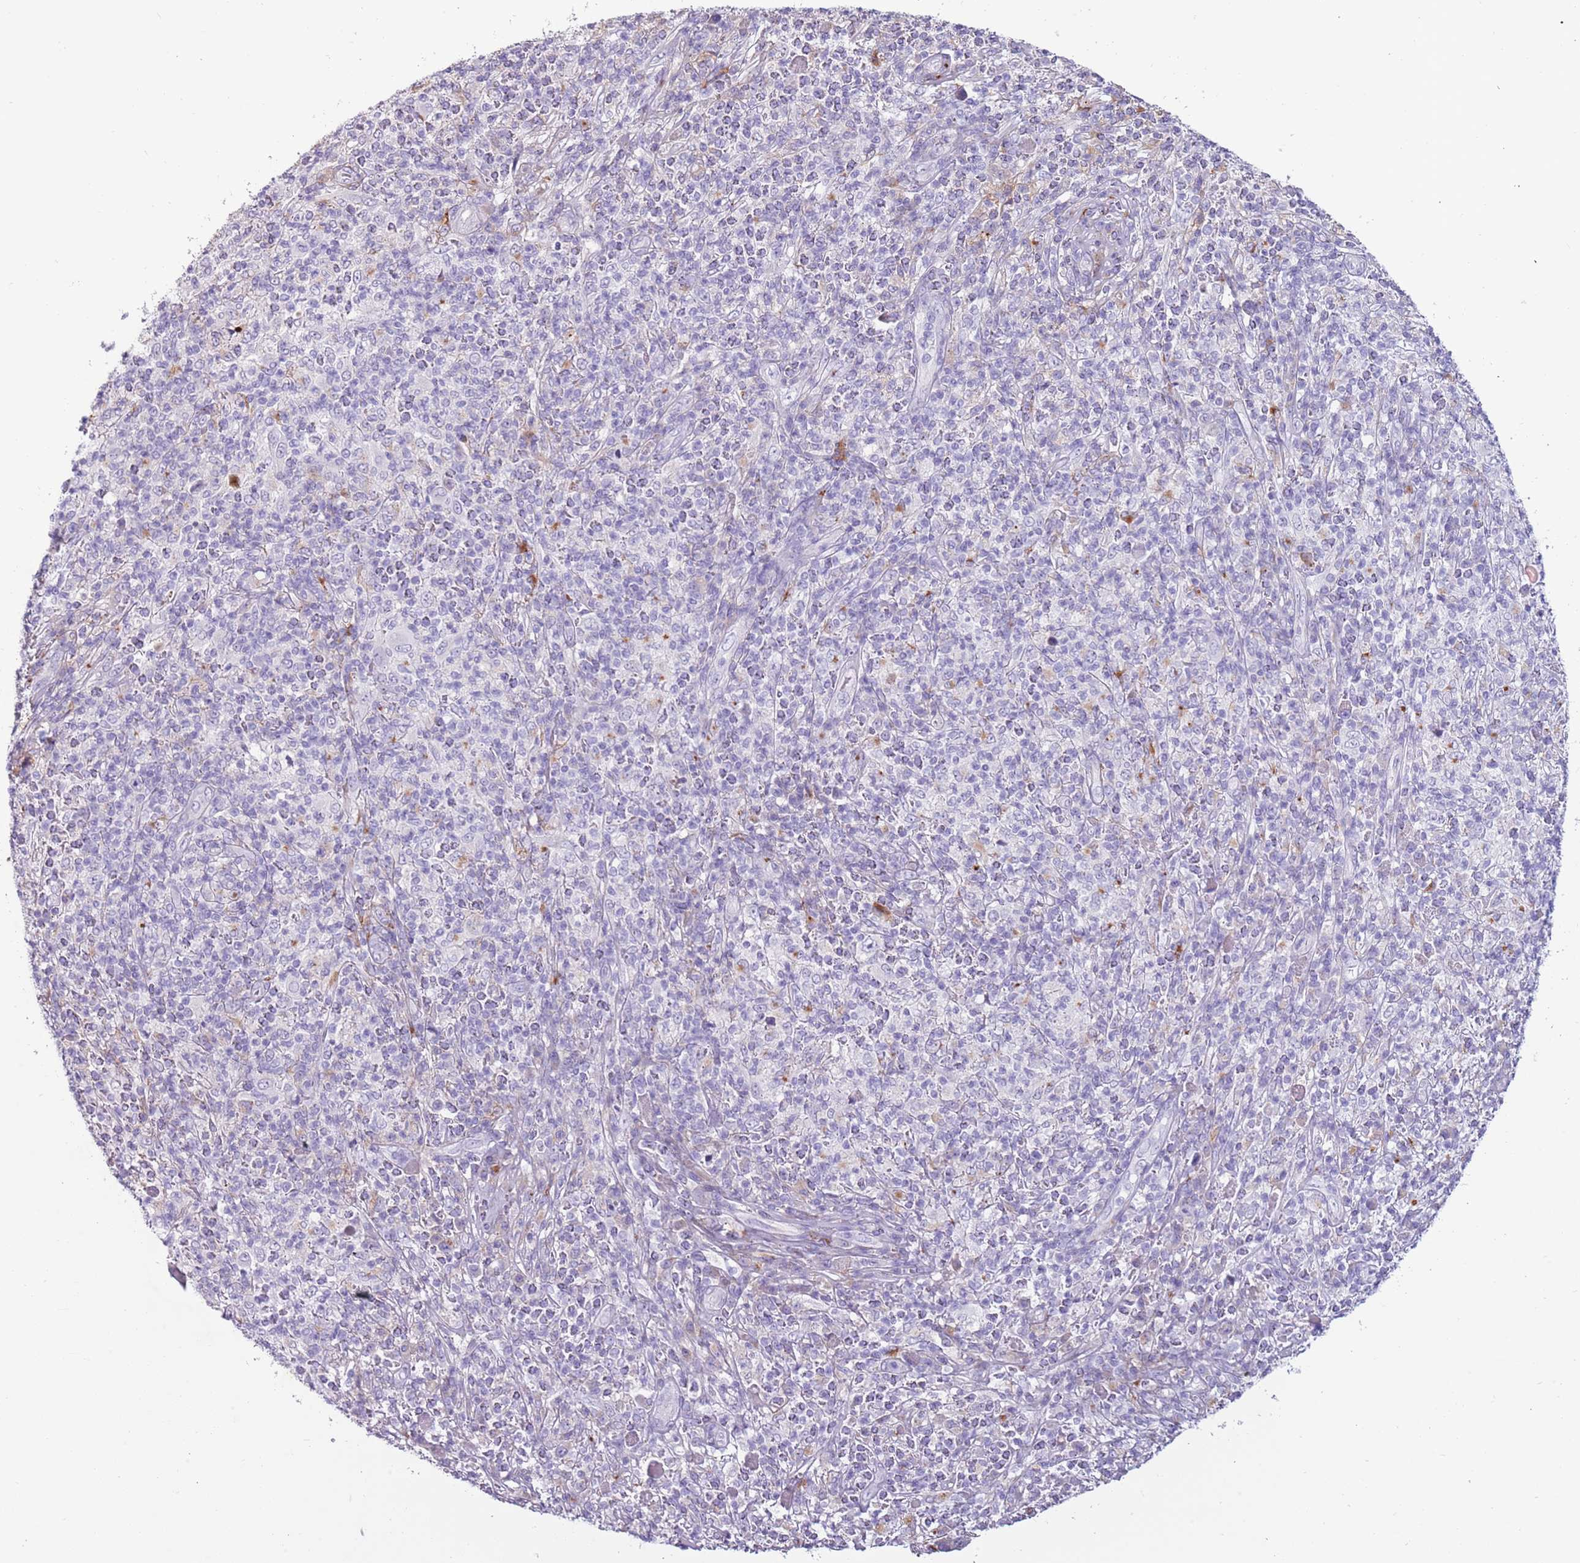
{"staining": {"intensity": "weak", "quantity": "<25%", "location": "cytoplasmic/membranous"}, "tissue": "melanoma", "cell_type": "Tumor cells", "image_type": "cancer", "snomed": [{"axis": "morphology", "description": "Malignant melanoma, NOS"}, {"axis": "topography", "description": "Skin"}], "caption": "High power microscopy photomicrograph of an immunohistochemistry micrograph of melanoma, revealing no significant expression in tumor cells. (DAB (3,3'-diaminobenzidine) immunohistochemistry (IHC), high magnification).", "gene": "NWD2", "patient": {"sex": "male", "age": 66}}